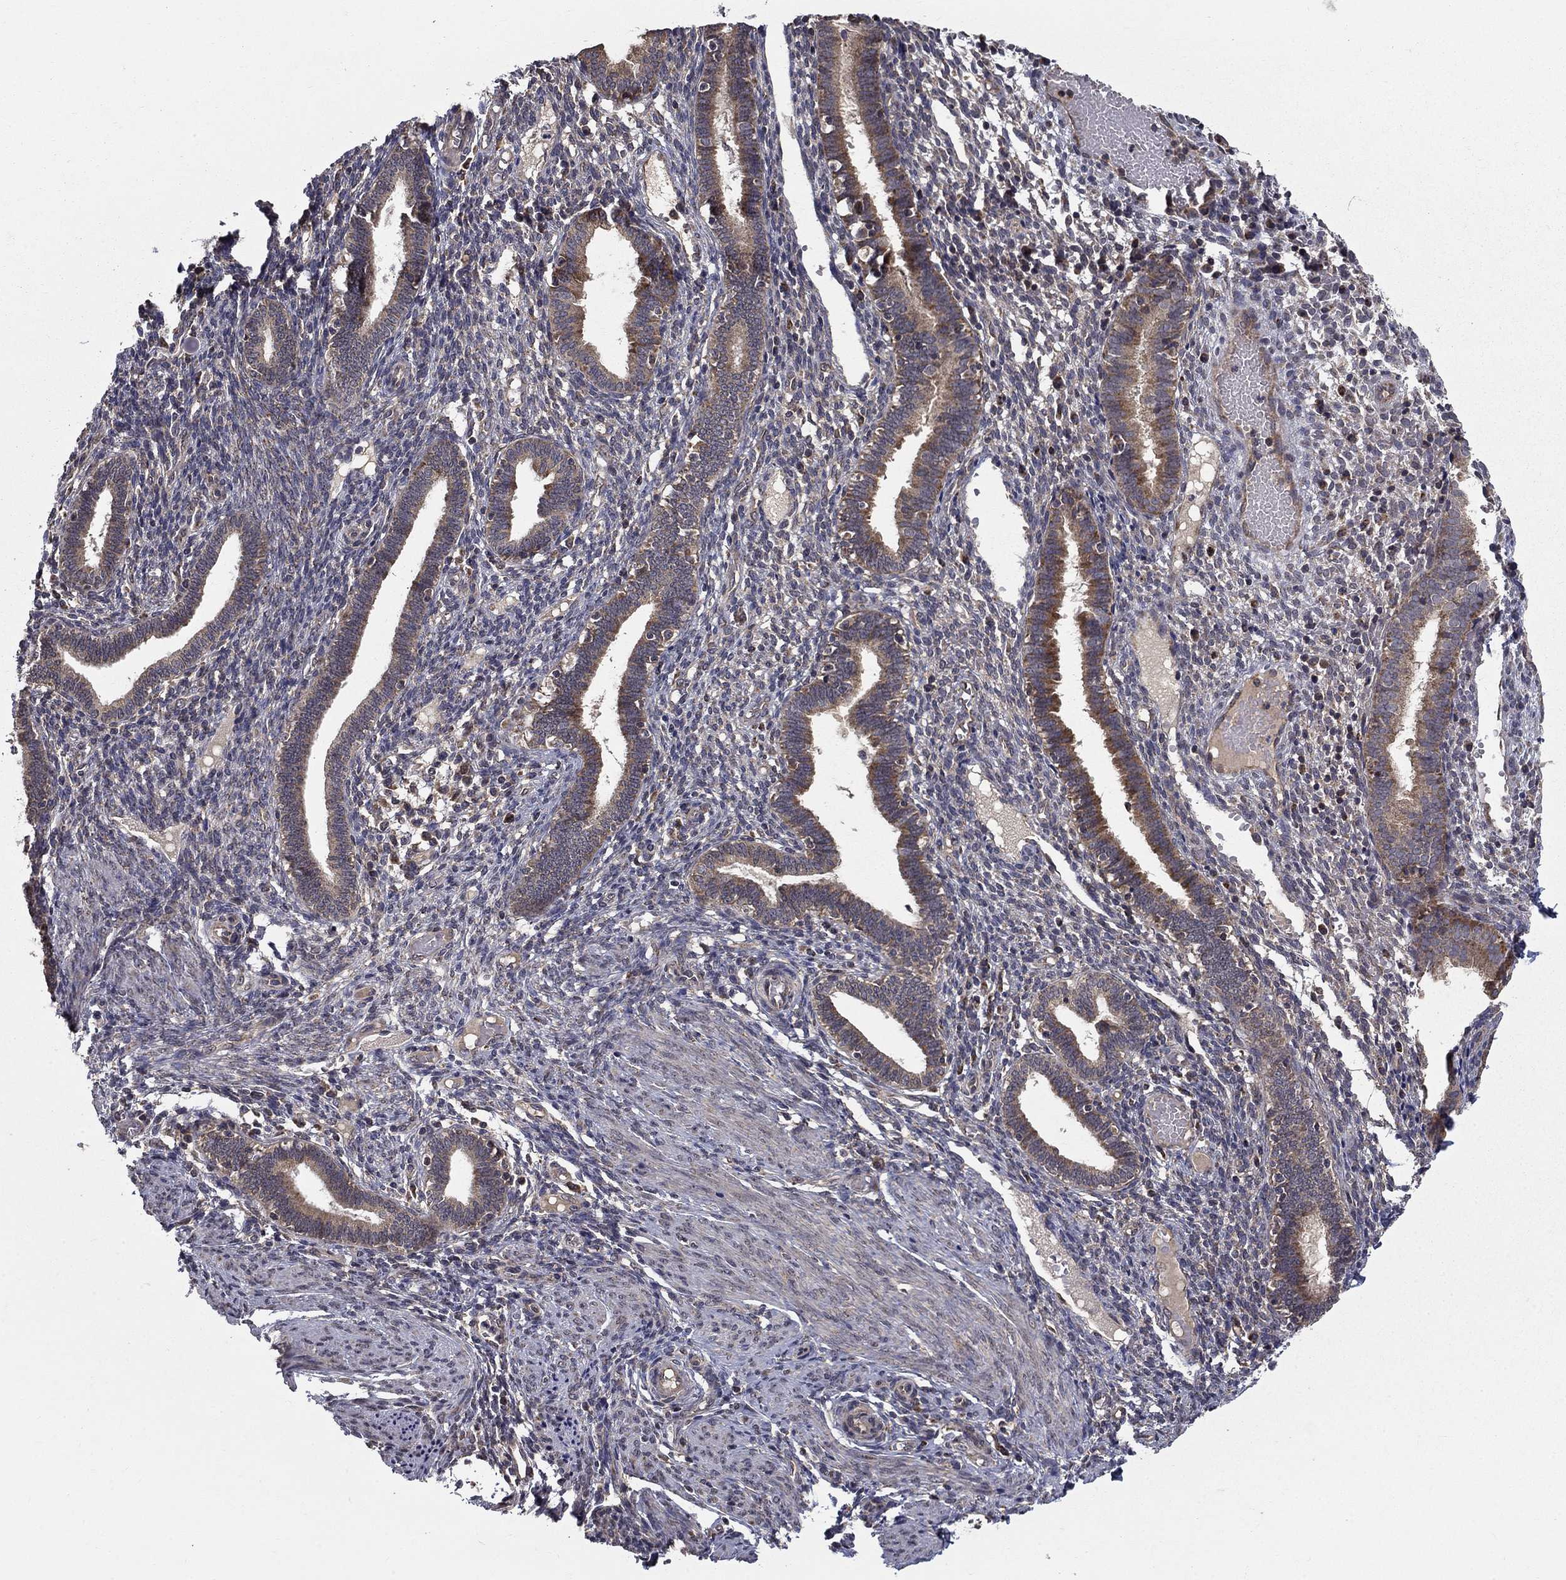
{"staining": {"intensity": "negative", "quantity": "none", "location": "none"}, "tissue": "endometrium", "cell_type": "Cells in endometrial stroma", "image_type": "normal", "snomed": [{"axis": "morphology", "description": "Normal tissue, NOS"}, {"axis": "topography", "description": "Endometrium"}], "caption": "Human endometrium stained for a protein using immunohistochemistry (IHC) displays no expression in cells in endometrial stroma.", "gene": "SLC2A13", "patient": {"sex": "female", "age": 42}}